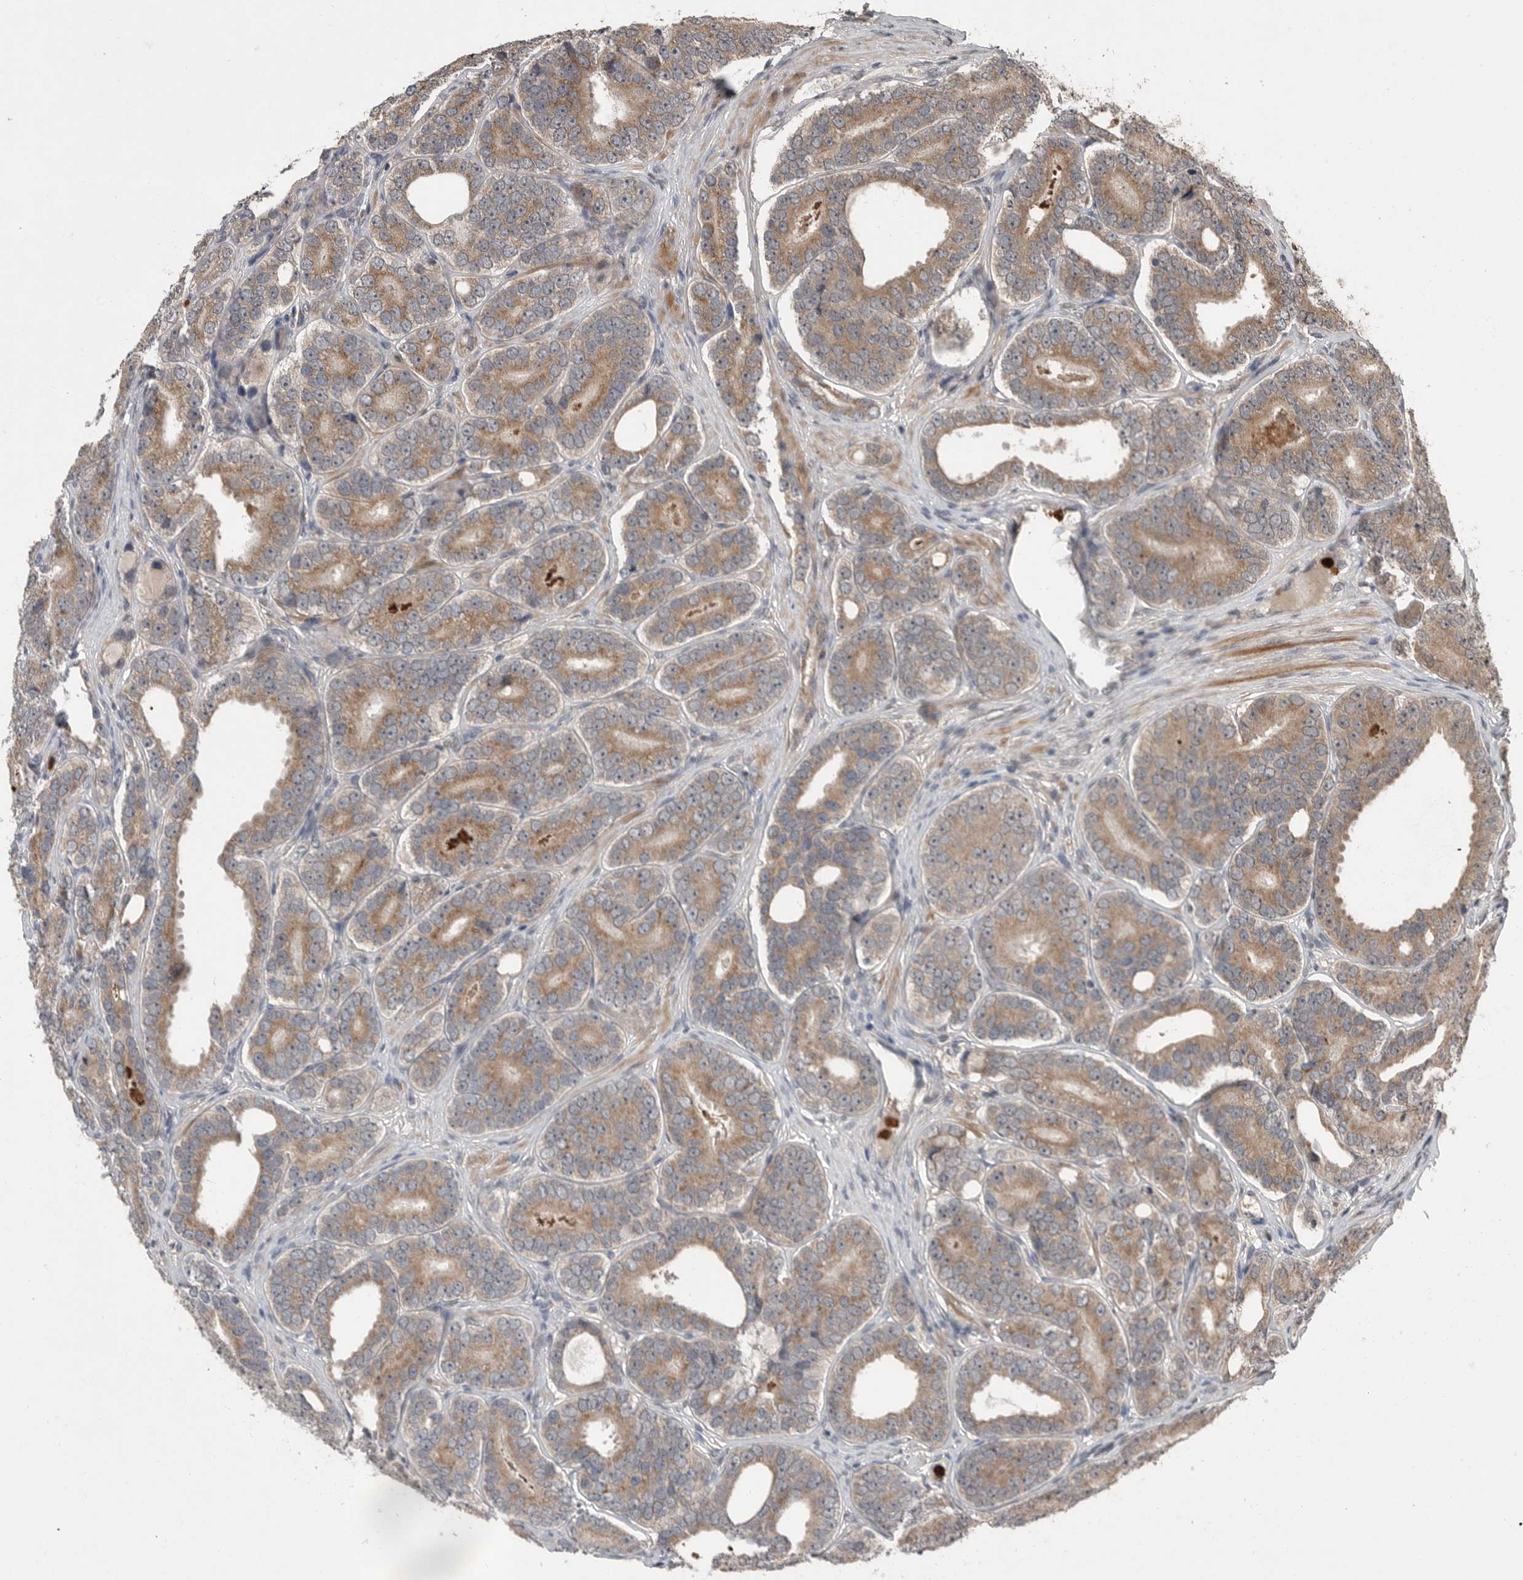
{"staining": {"intensity": "moderate", "quantity": ">75%", "location": "cytoplasmic/membranous"}, "tissue": "prostate cancer", "cell_type": "Tumor cells", "image_type": "cancer", "snomed": [{"axis": "morphology", "description": "Adenocarcinoma, High grade"}, {"axis": "topography", "description": "Prostate"}], "caption": "Tumor cells reveal medium levels of moderate cytoplasmic/membranous expression in about >75% of cells in prostate high-grade adenocarcinoma. (Stains: DAB (3,3'-diaminobenzidine) in brown, nuclei in blue, Microscopy: brightfield microscopy at high magnification).", "gene": "SCP2", "patient": {"sex": "male", "age": 56}}